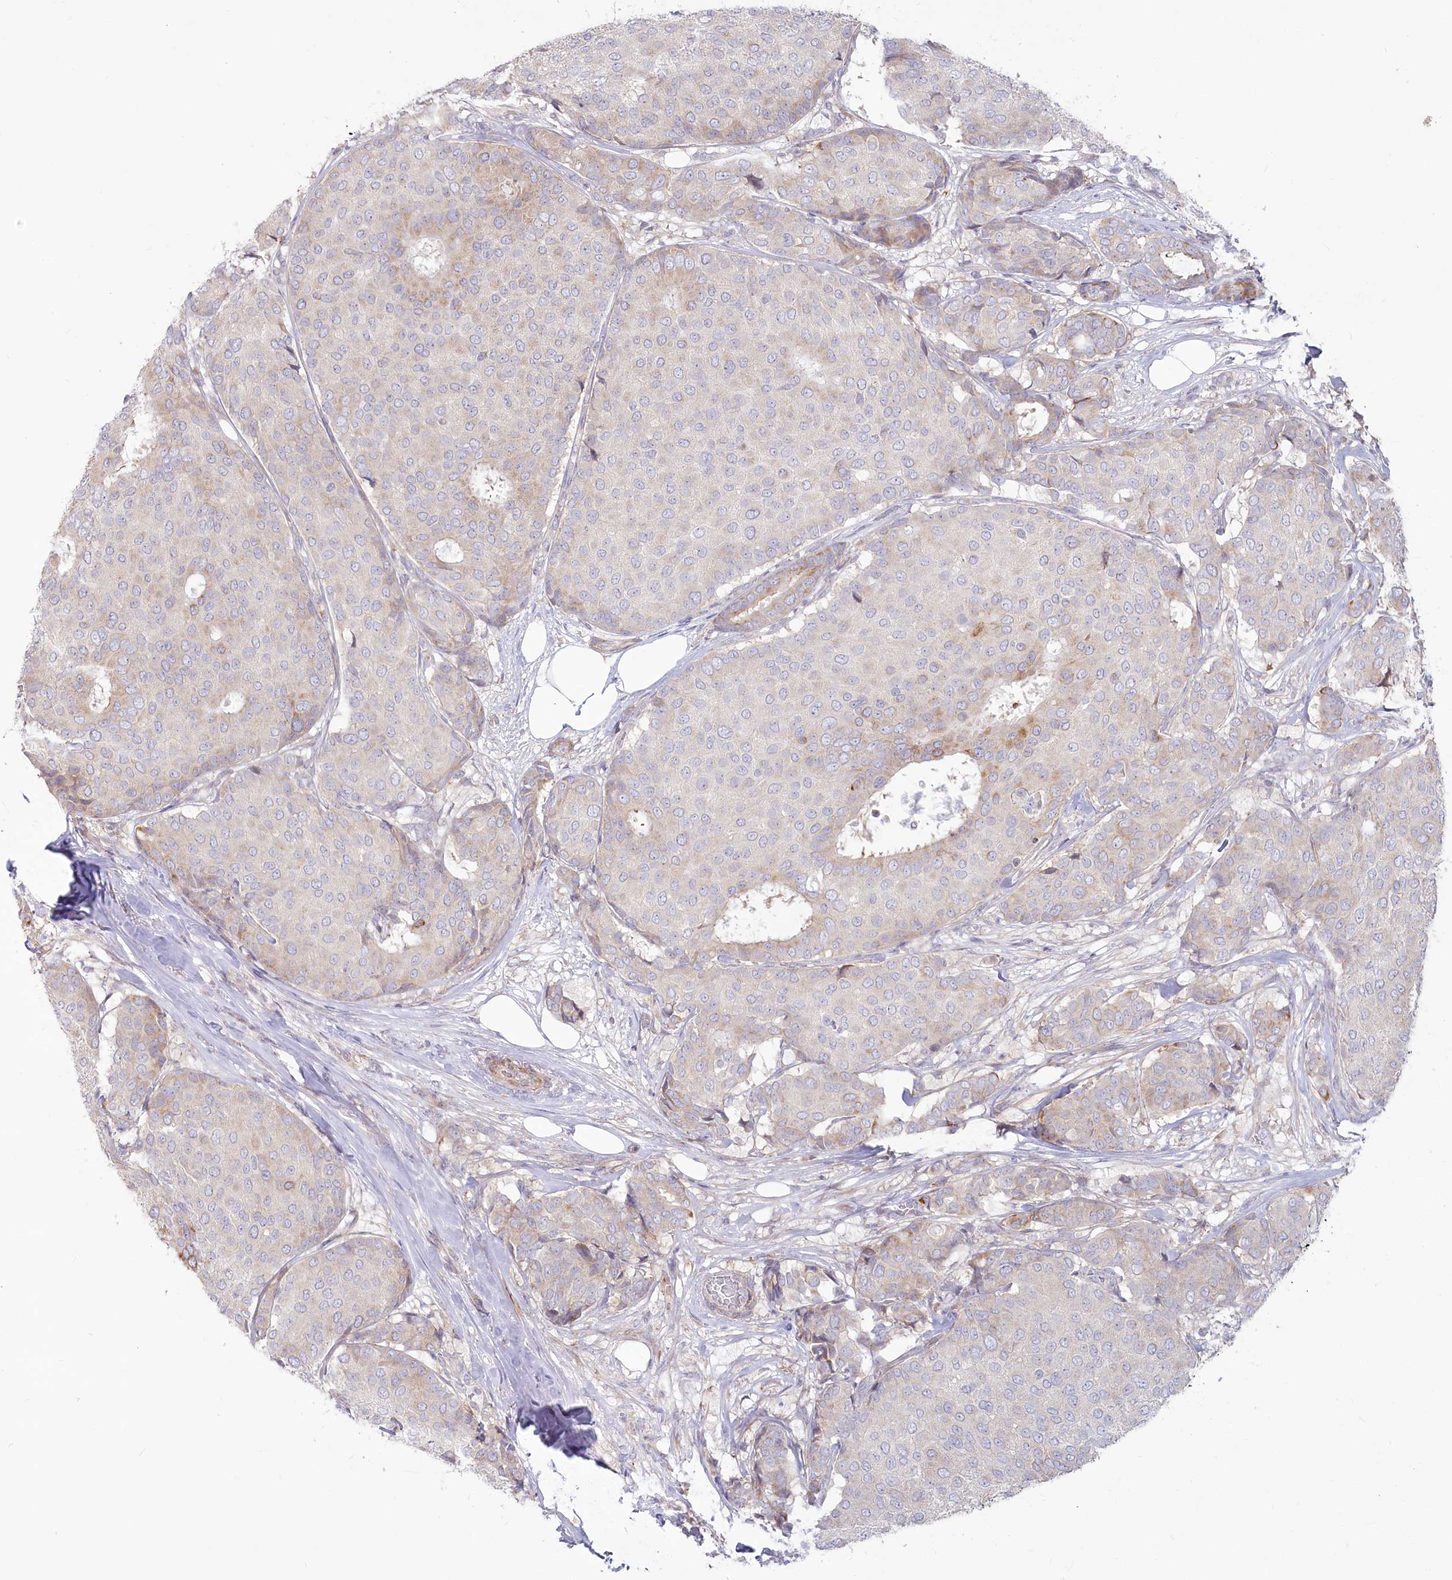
{"staining": {"intensity": "weak", "quantity": "<25%", "location": "cytoplasmic/membranous"}, "tissue": "breast cancer", "cell_type": "Tumor cells", "image_type": "cancer", "snomed": [{"axis": "morphology", "description": "Duct carcinoma"}, {"axis": "topography", "description": "Breast"}], "caption": "There is no significant staining in tumor cells of invasive ductal carcinoma (breast).", "gene": "MTG1", "patient": {"sex": "female", "age": 75}}